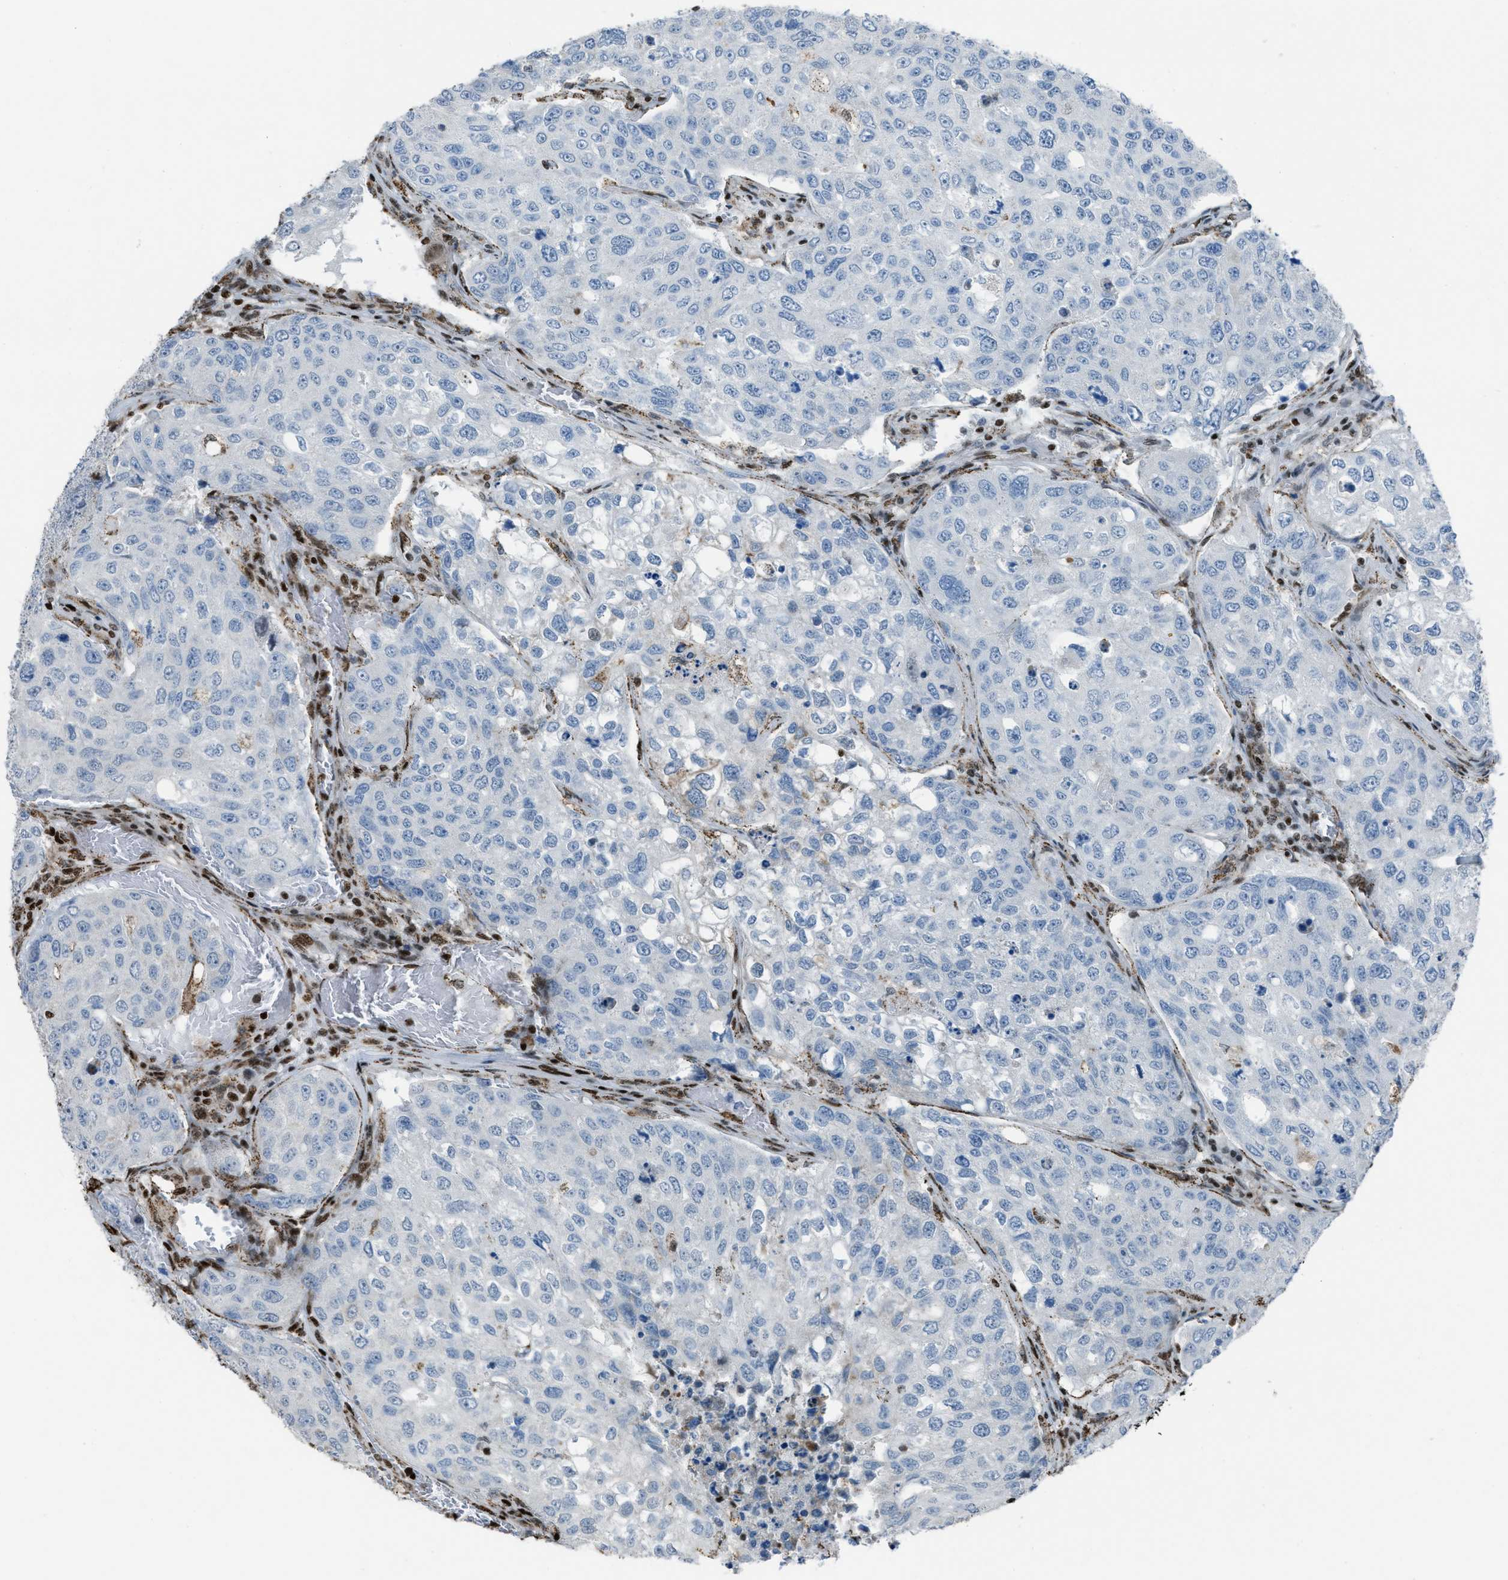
{"staining": {"intensity": "negative", "quantity": "none", "location": "none"}, "tissue": "urothelial cancer", "cell_type": "Tumor cells", "image_type": "cancer", "snomed": [{"axis": "morphology", "description": "Urothelial carcinoma, High grade"}, {"axis": "topography", "description": "Lymph node"}, {"axis": "topography", "description": "Urinary bladder"}], "caption": "High power microscopy photomicrograph of an immunohistochemistry histopathology image of urothelial cancer, revealing no significant staining in tumor cells.", "gene": "SLFN5", "patient": {"sex": "male", "age": 51}}